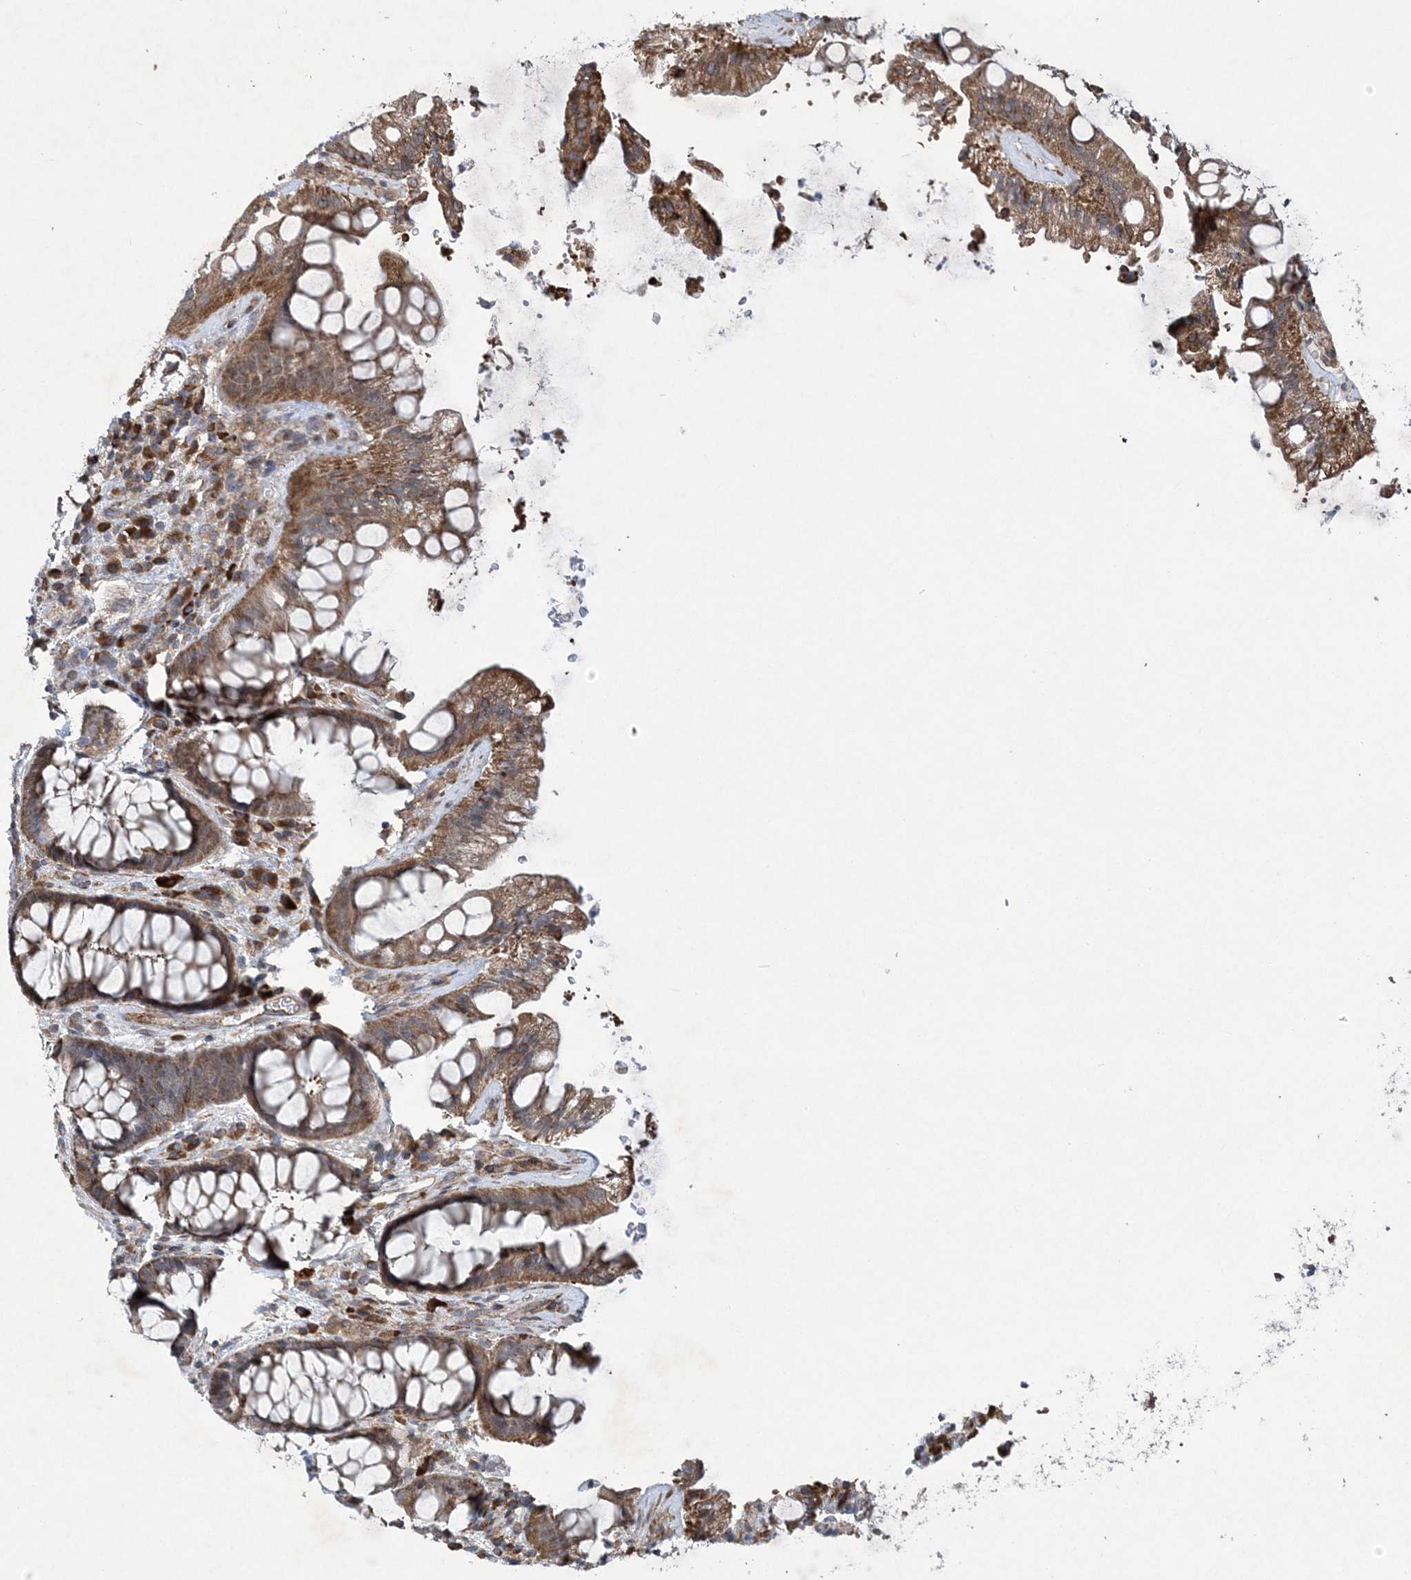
{"staining": {"intensity": "moderate", "quantity": ">75%", "location": "cytoplasmic/membranous"}, "tissue": "rectum", "cell_type": "Glandular cells", "image_type": "normal", "snomed": [{"axis": "morphology", "description": "Normal tissue, NOS"}, {"axis": "topography", "description": "Rectum"}], "caption": "Immunohistochemistry (IHC) staining of benign rectum, which demonstrates medium levels of moderate cytoplasmic/membranous expression in about >75% of glandular cells indicating moderate cytoplasmic/membranous protein staining. The staining was performed using DAB (3,3'-diaminobenzidine) (brown) for protein detection and nuclei were counterstained in hematoxylin (blue).", "gene": "N4BP2", "patient": {"sex": "female", "age": 46}}